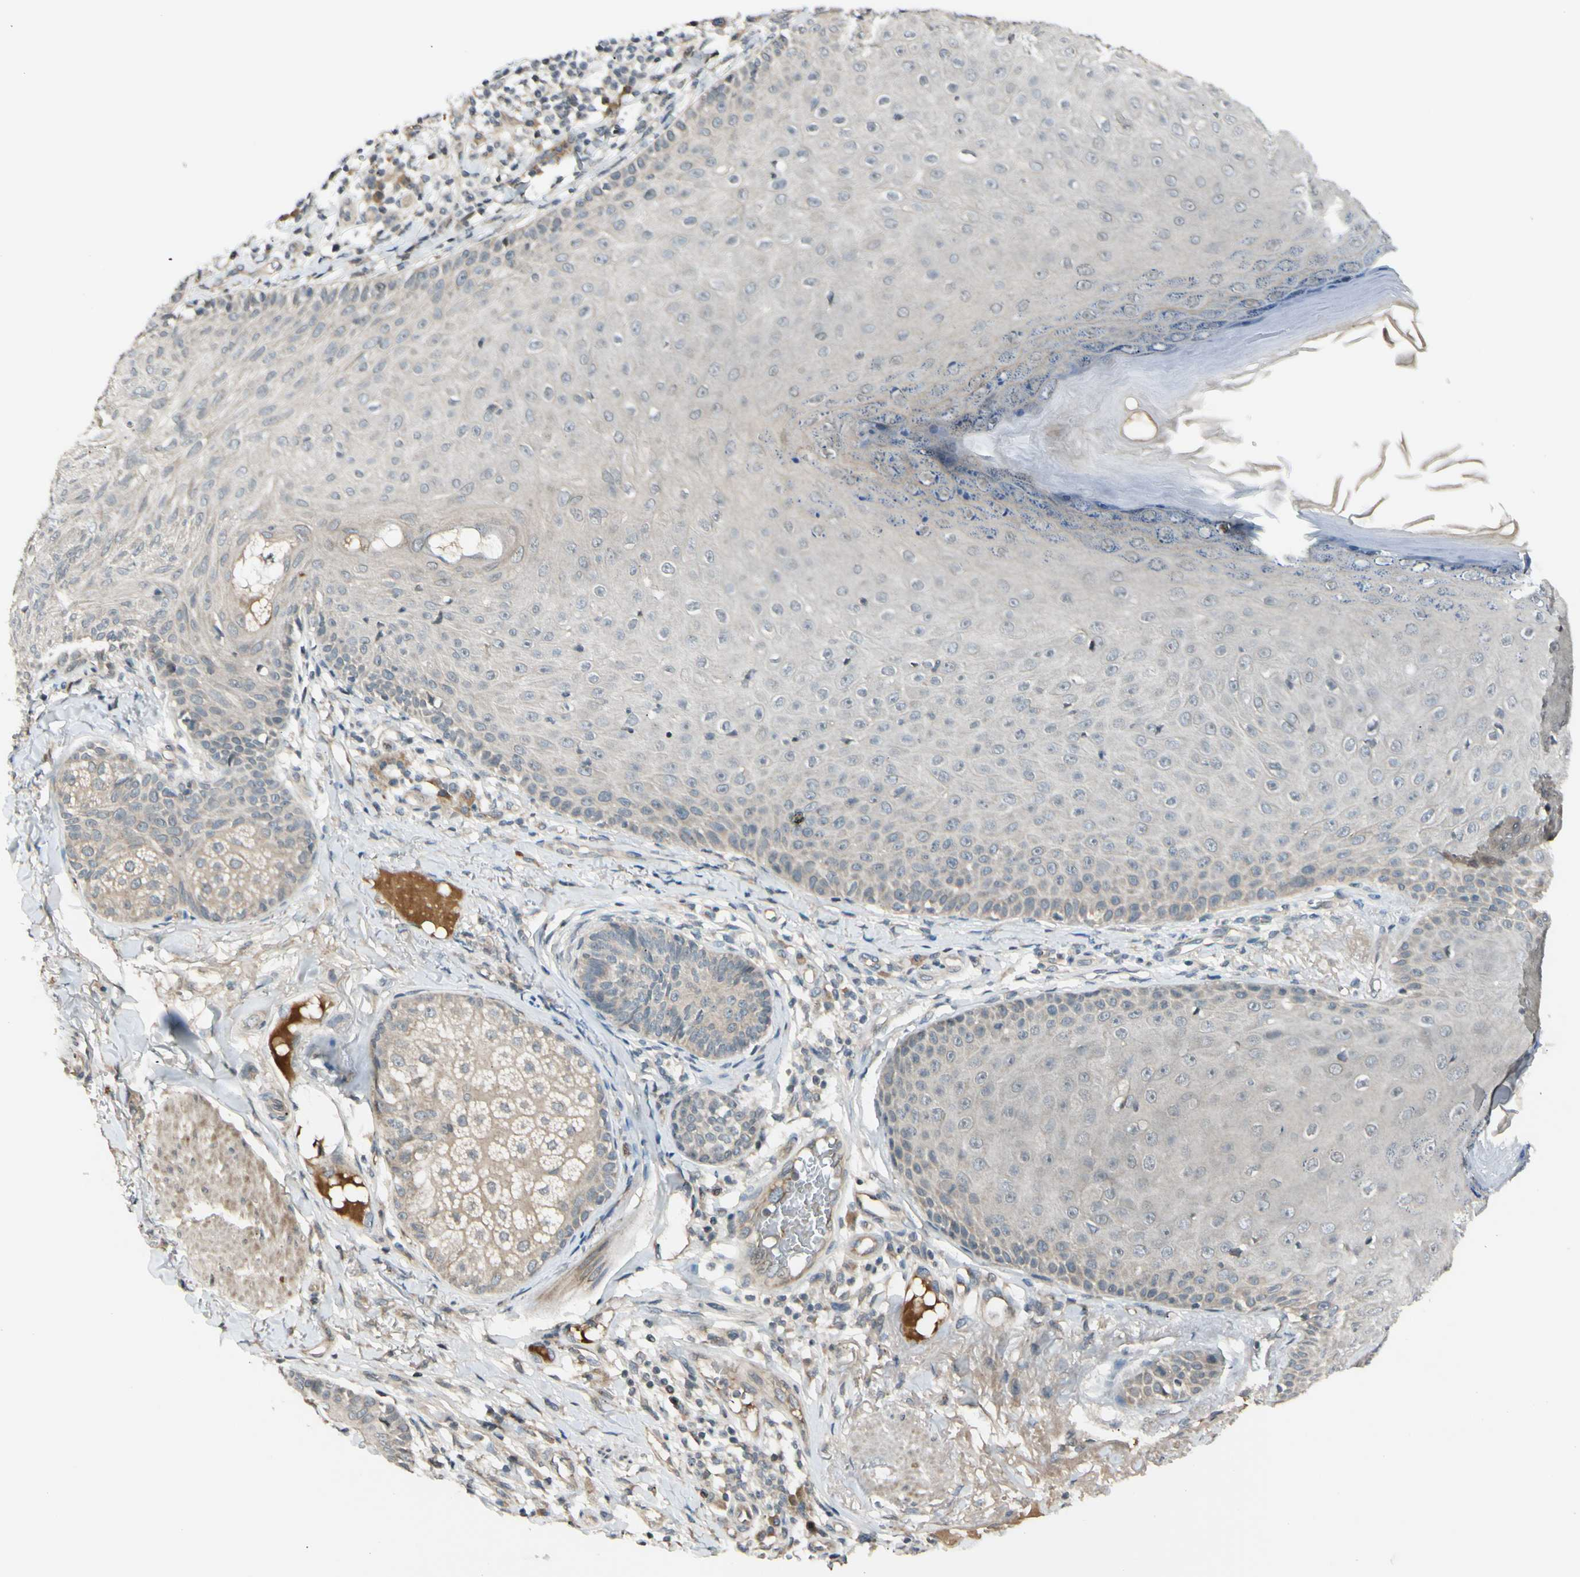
{"staining": {"intensity": "negative", "quantity": "none", "location": "none"}, "tissue": "skin cancer", "cell_type": "Tumor cells", "image_type": "cancer", "snomed": [{"axis": "morphology", "description": "Normal tissue, NOS"}, {"axis": "morphology", "description": "Basal cell carcinoma"}, {"axis": "topography", "description": "Skin"}], "caption": "There is no significant positivity in tumor cells of skin cancer (basal cell carcinoma).", "gene": "FGF10", "patient": {"sex": "male", "age": 52}}